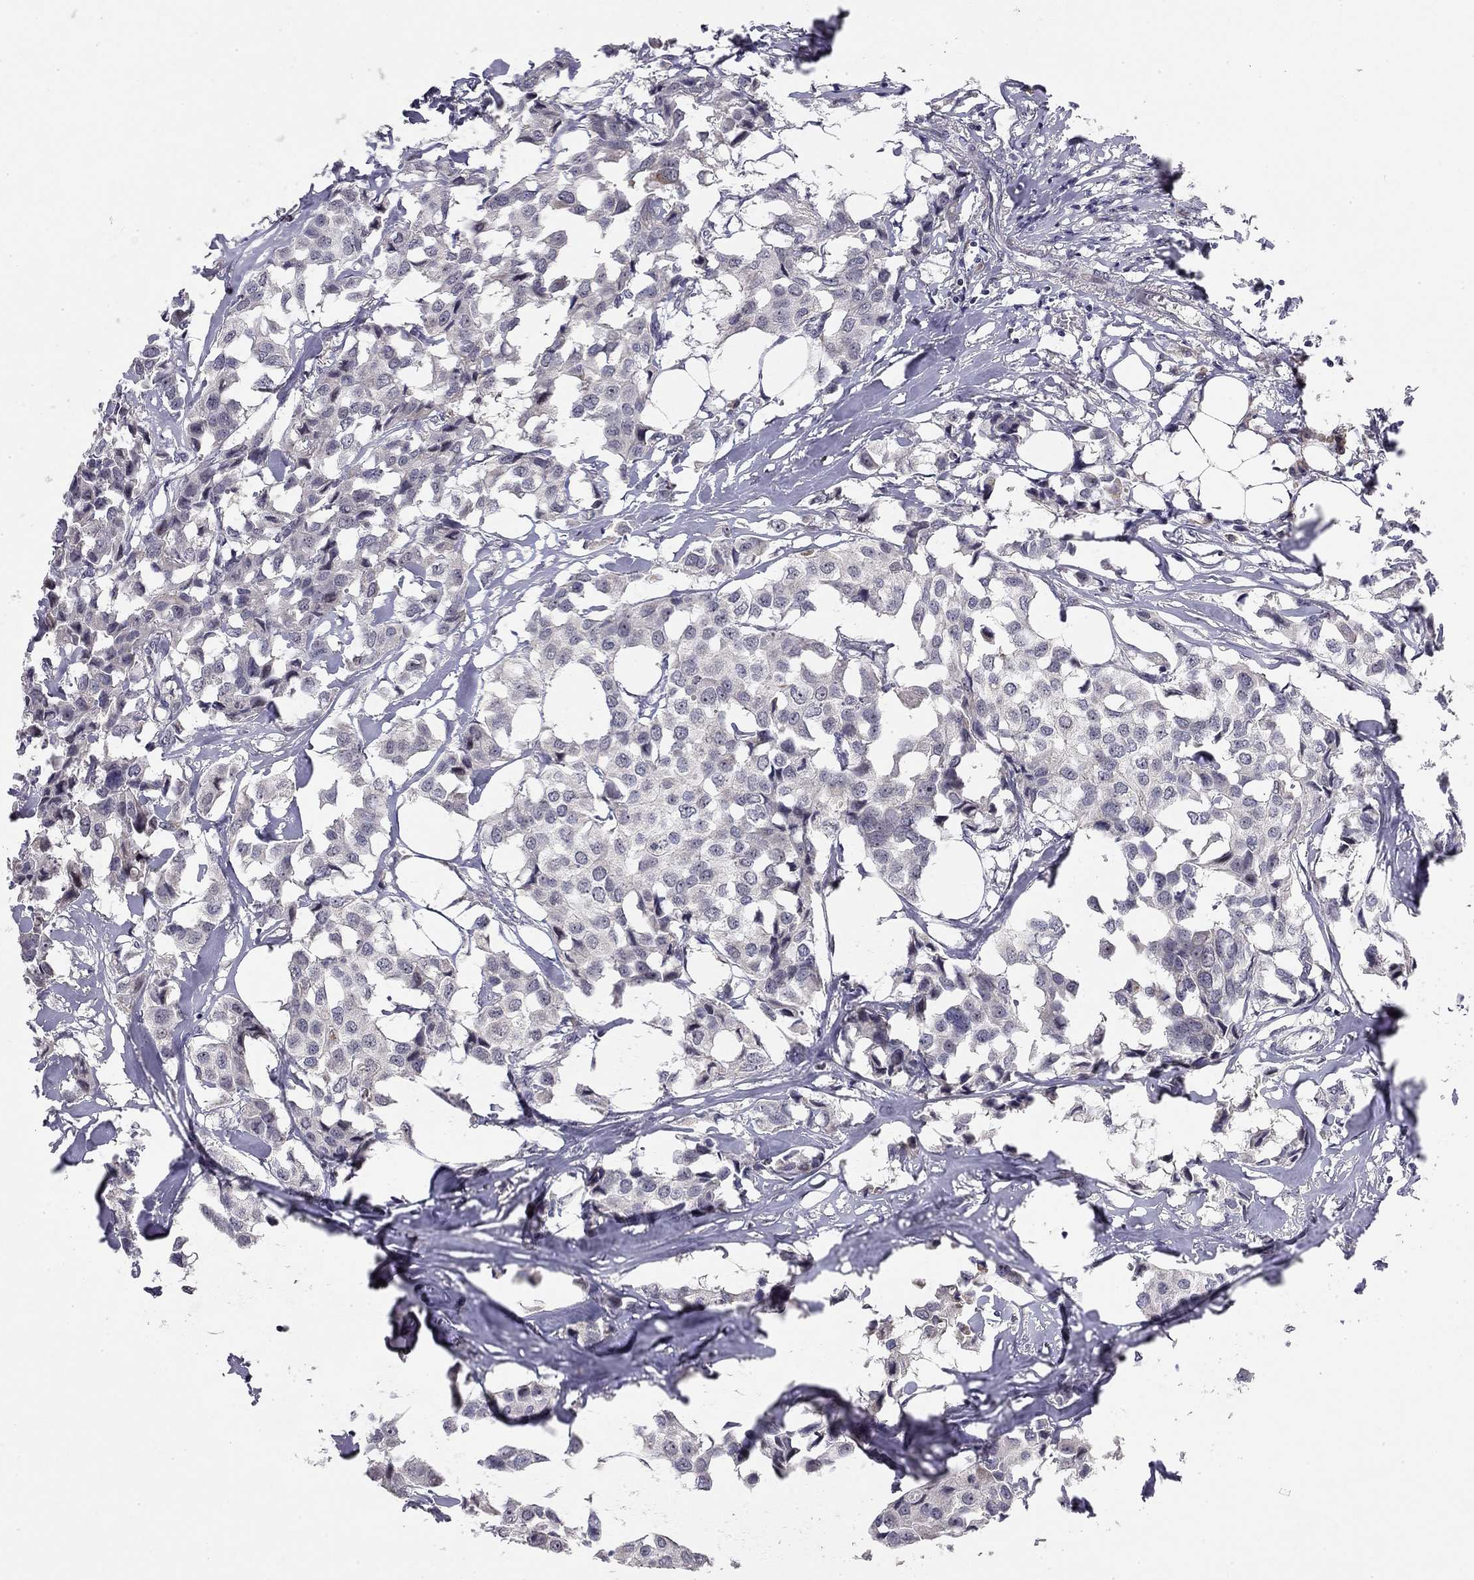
{"staining": {"intensity": "negative", "quantity": "none", "location": "none"}, "tissue": "breast cancer", "cell_type": "Tumor cells", "image_type": "cancer", "snomed": [{"axis": "morphology", "description": "Duct carcinoma"}, {"axis": "topography", "description": "Breast"}], "caption": "Immunohistochemical staining of breast cancer (invasive ductal carcinoma) displays no significant positivity in tumor cells.", "gene": "STXBP6", "patient": {"sex": "female", "age": 80}}